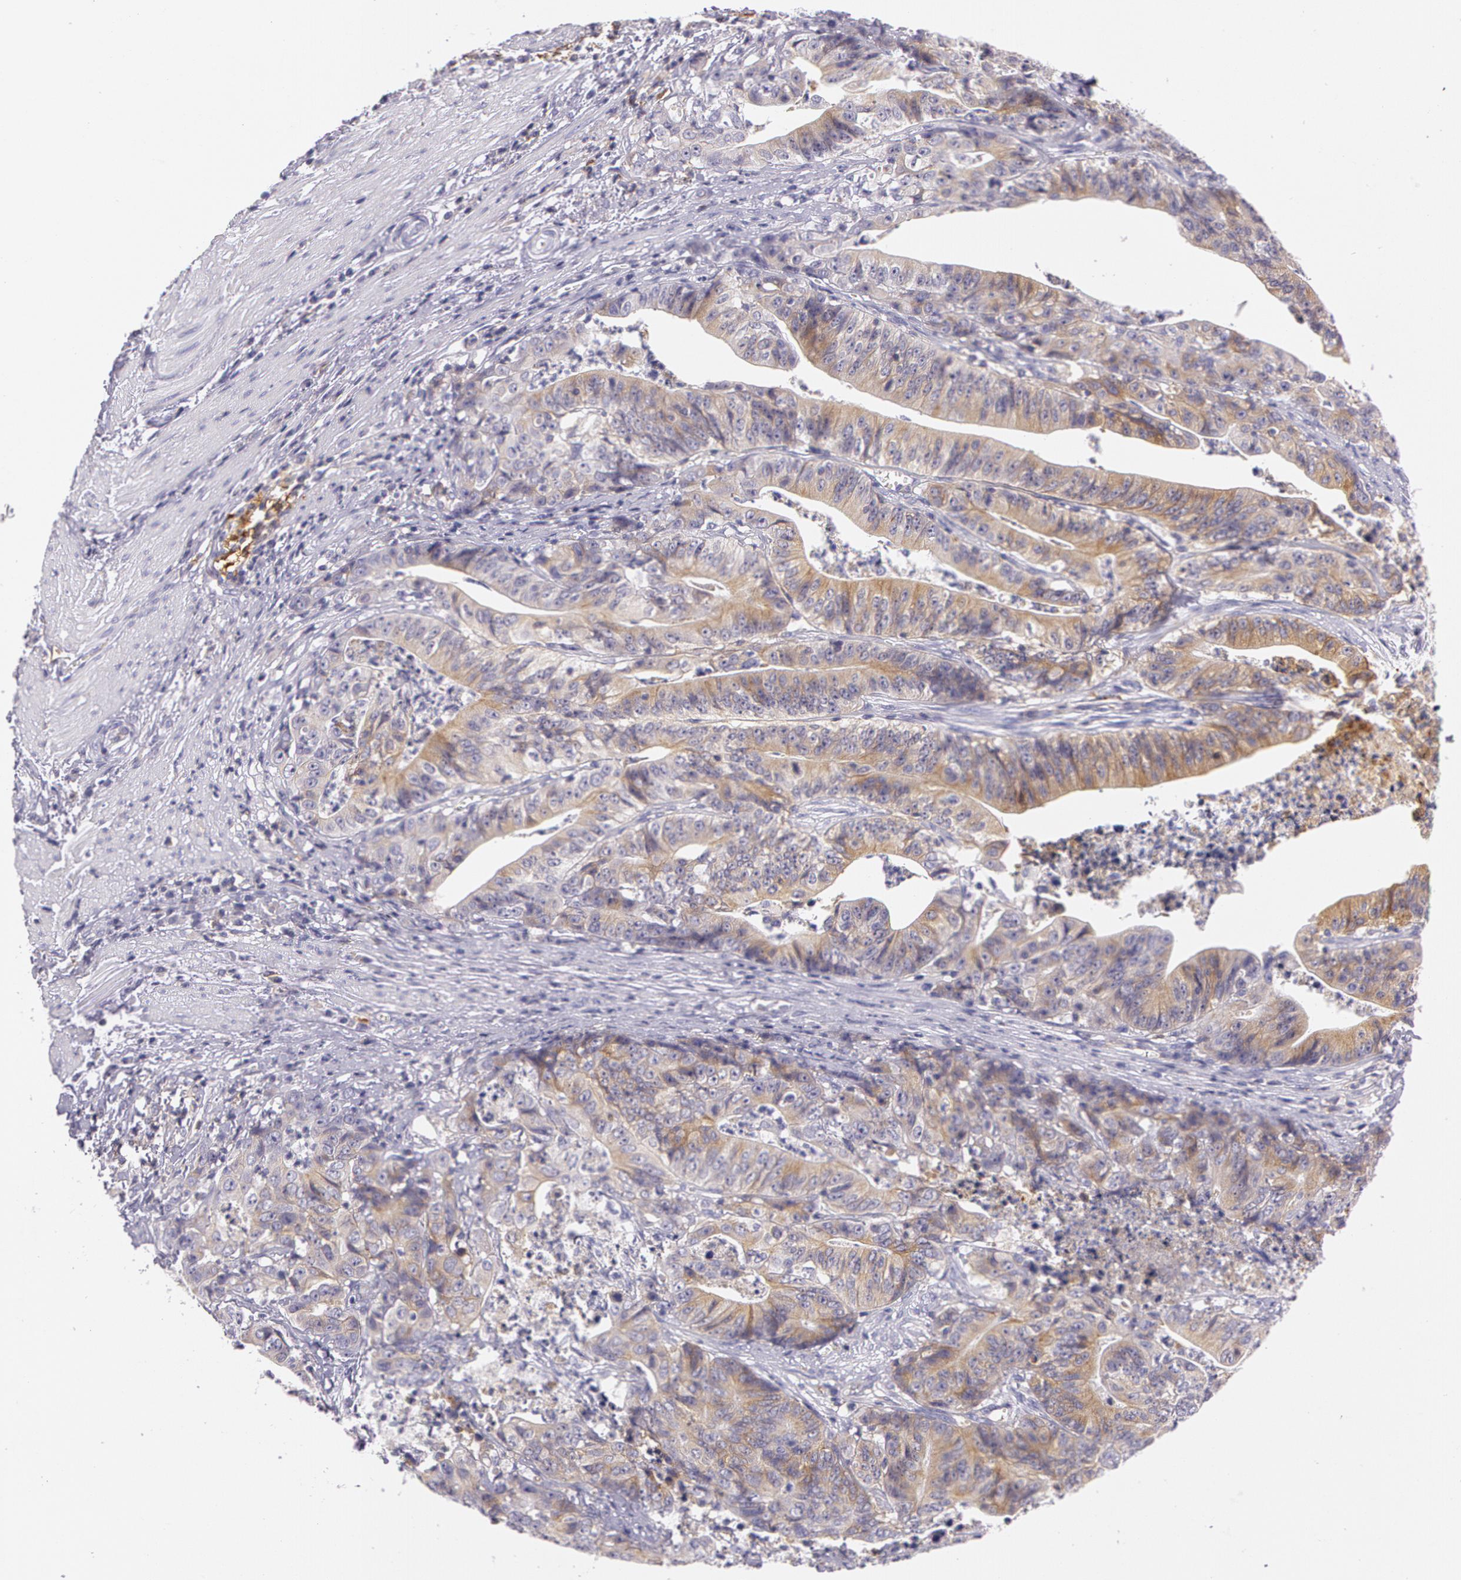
{"staining": {"intensity": "weak", "quantity": ">75%", "location": "cytoplasmic/membranous"}, "tissue": "stomach cancer", "cell_type": "Tumor cells", "image_type": "cancer", "snomed": [{"axis": "morphology", "description": "Adenocarcinoma, NOS"}, {"axis": "topography", "description": "Stomach, lower"}], "caption": "Stomach adenocarcinoma stained for a protein (brown) reveals weak cytoplasmic/membranous positive positivity in about >75% of tumor cells.", "gene": "LY75", "patient": {"sex": "female", "age": 86}}